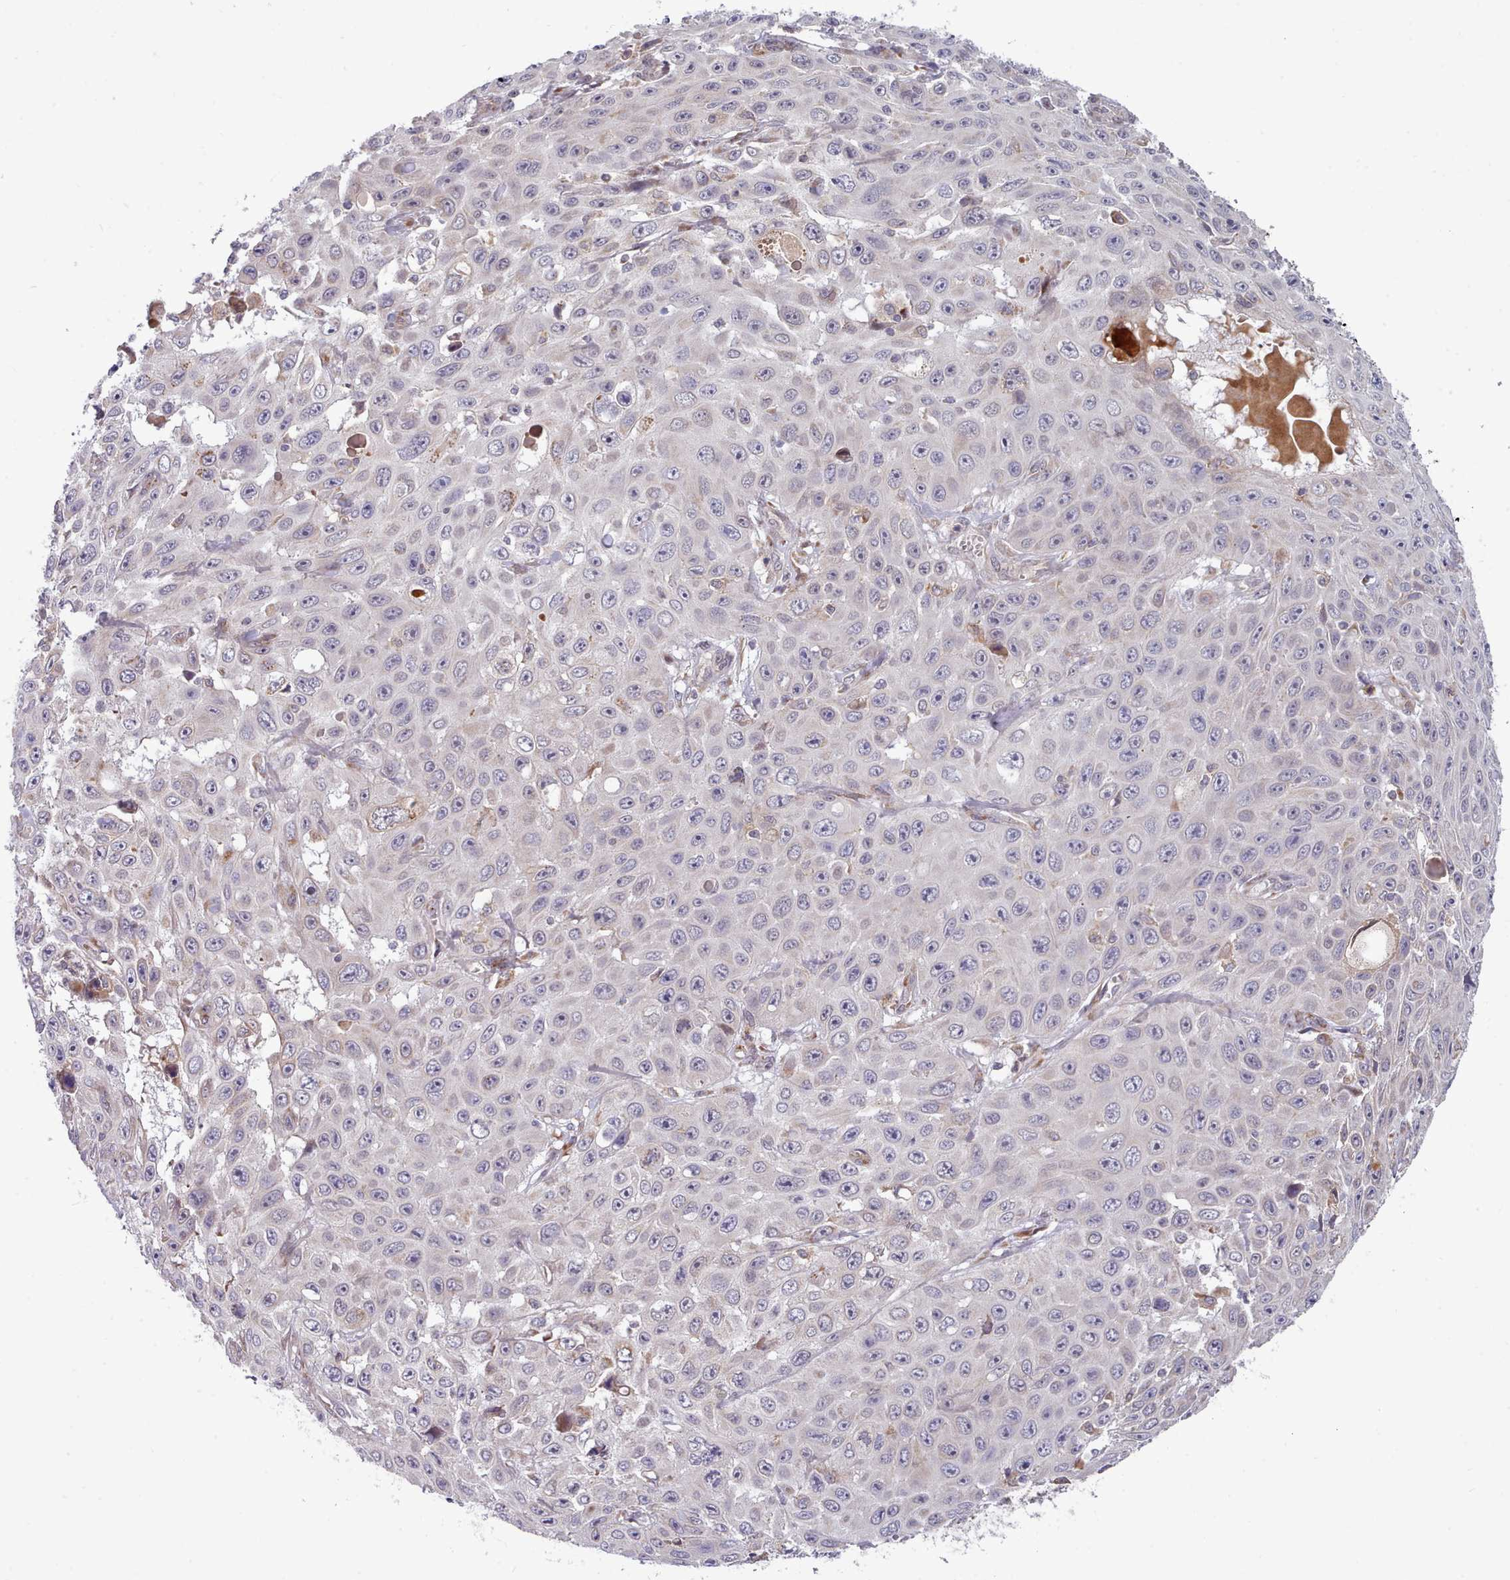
{"staining": {"intensity": "negative", "quantity": "none", "location": "none"}, "tissue": "skin cancer", "cell_type": "Tumor cells", "image_type": "cancer", "snomed": [{"axis": "morphology", "description": "Squamous cell carcinoma, NOS"}, {"axis": "topography", "description": "Skin"}], "caption": "Tumor cells are negative for protein expression in human skin cancer (squamous cell carcinoma).", "gene": "TRIM26", "patient": {"sex": "male", "age": 82}}